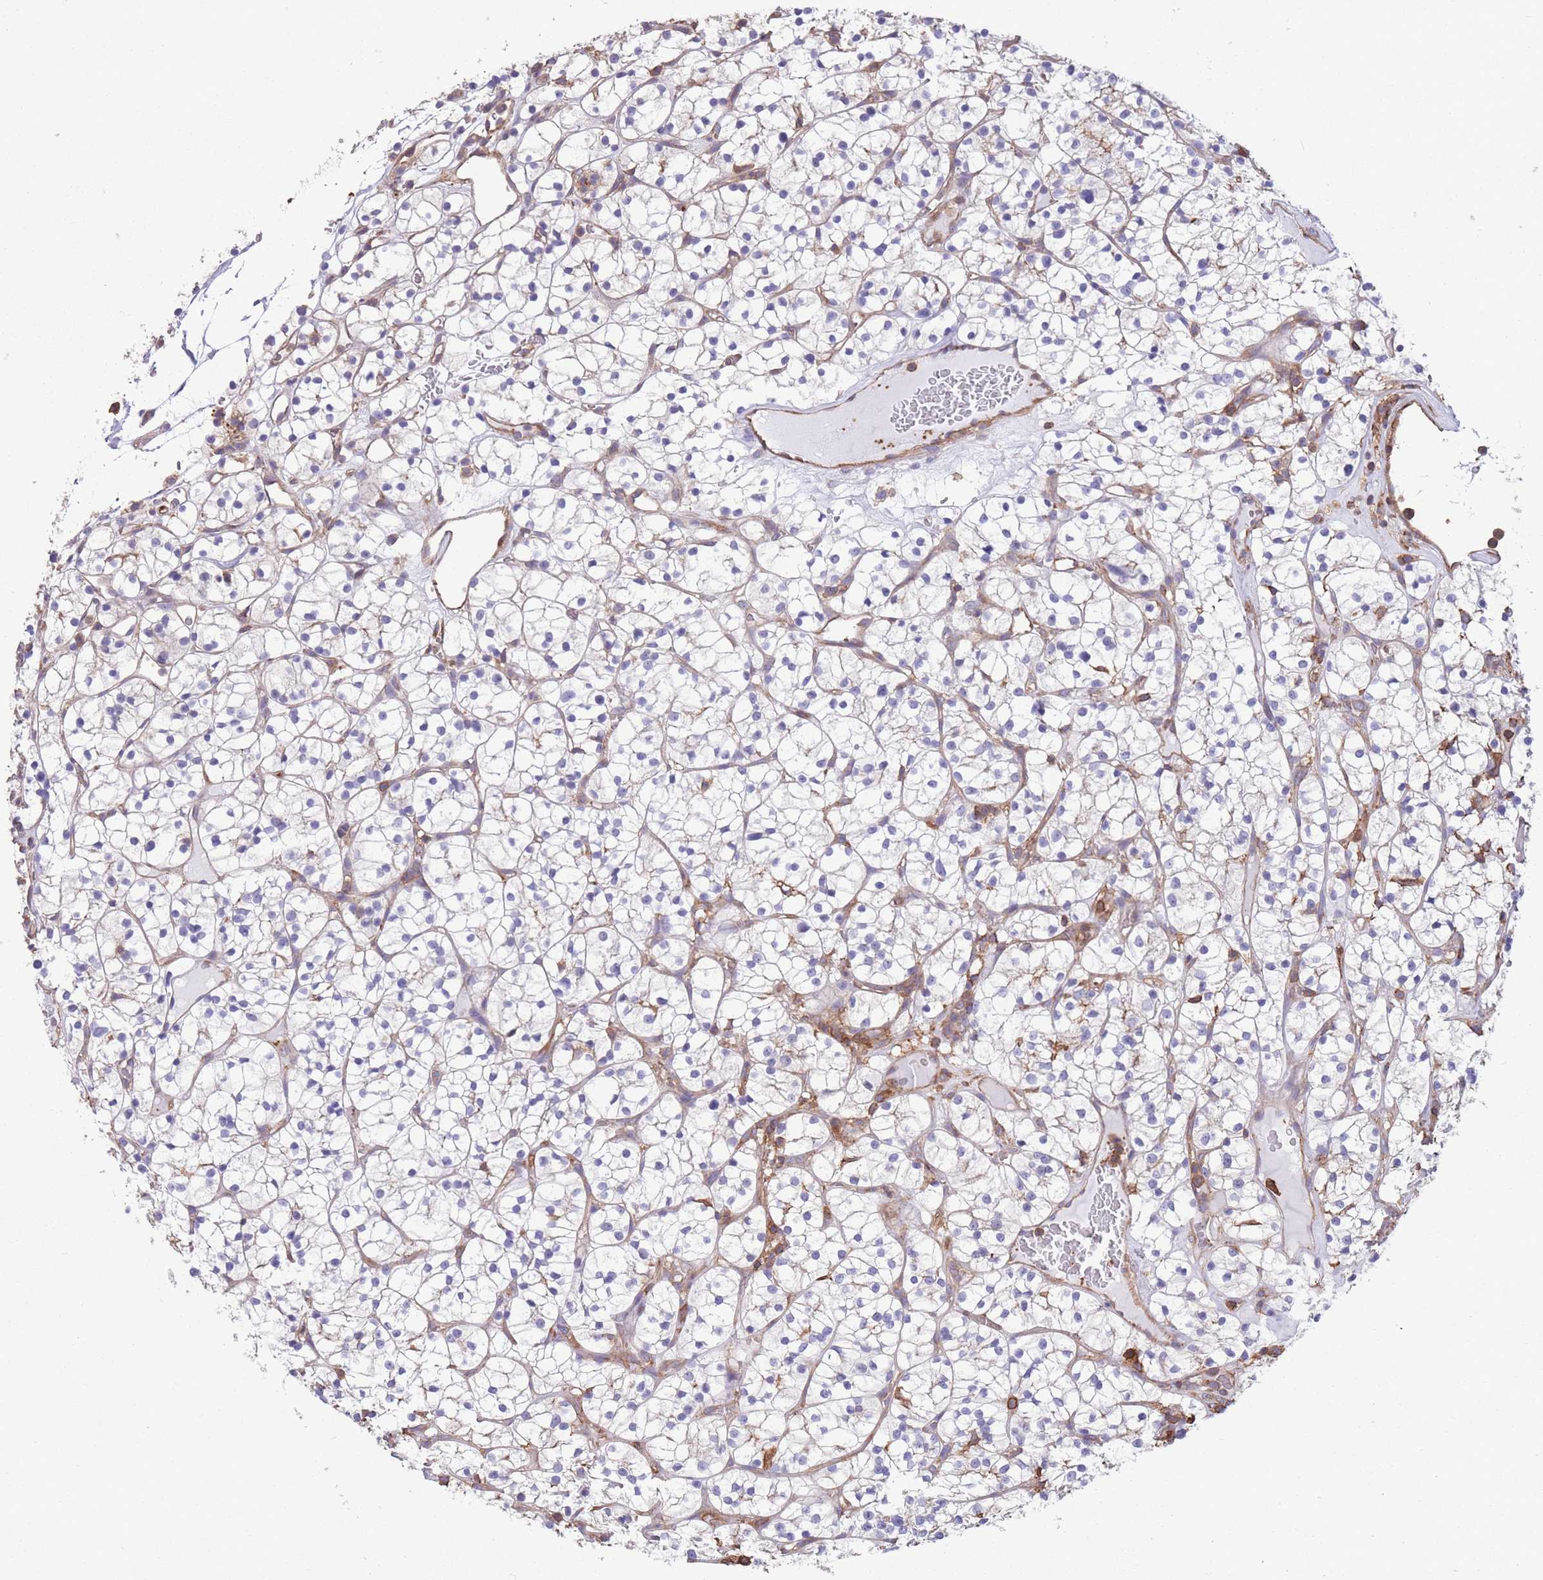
{"staining": {"intensity": "negative", "quantity": "none", "location": "none"}, "tissue": "renal cancer", "cell_type": "Tumor cells", "image_type": "cancer", "snomed": [{"axis": "morphology", "description": "Adenocarcinoma, NOS"}, {"axis": "topography", "description": "Kidney"}], "caption": "IHC micrograph of human renal adenocarcinoma stained for a protein (brown), which displays no positivity in tumor cells.", "gene": "LRRN4CL", "patient": {"sex": "female", "age": 64}}